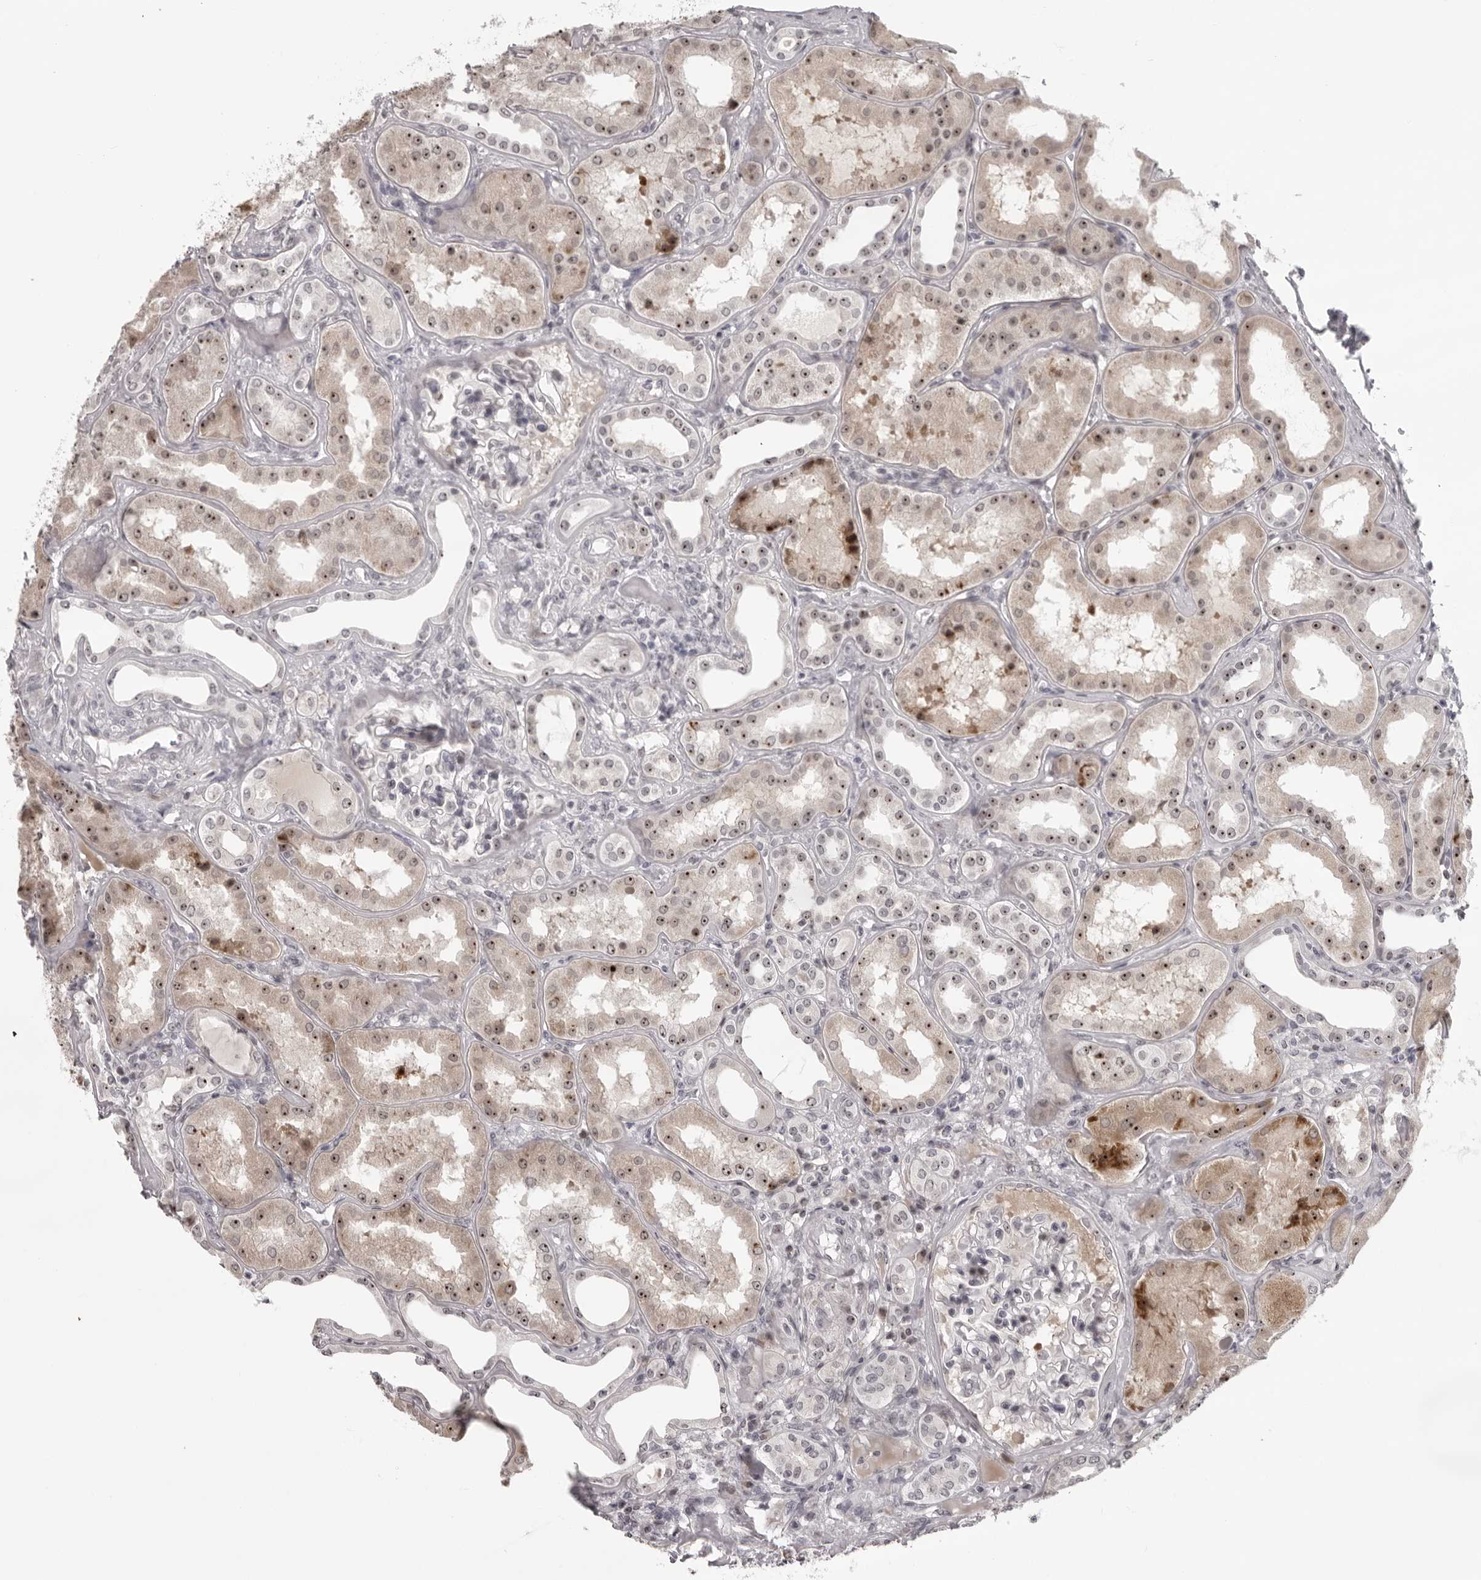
{"staining": {"intensity": "negative", "quantity": "none", "location": "none"}, "tissue": "kidney", "cell_type": "Cells in glomeruli", "image_type": "normal", "snomed": [{"axis": "morphology", "description": "Normal tissue, NOS"}, {"axis": "topography", "description": "Kidney"}], "caption": "Immunohistochemical staining of benign kidney exhibits no significant expression in cells in glomeruli. (DAB (3,3'-diaminobenzidine) immunohistochemistry with hematoxylin counter stain).", "gene": "HELZ", "patient": {"sex": "female", "age": 56}}